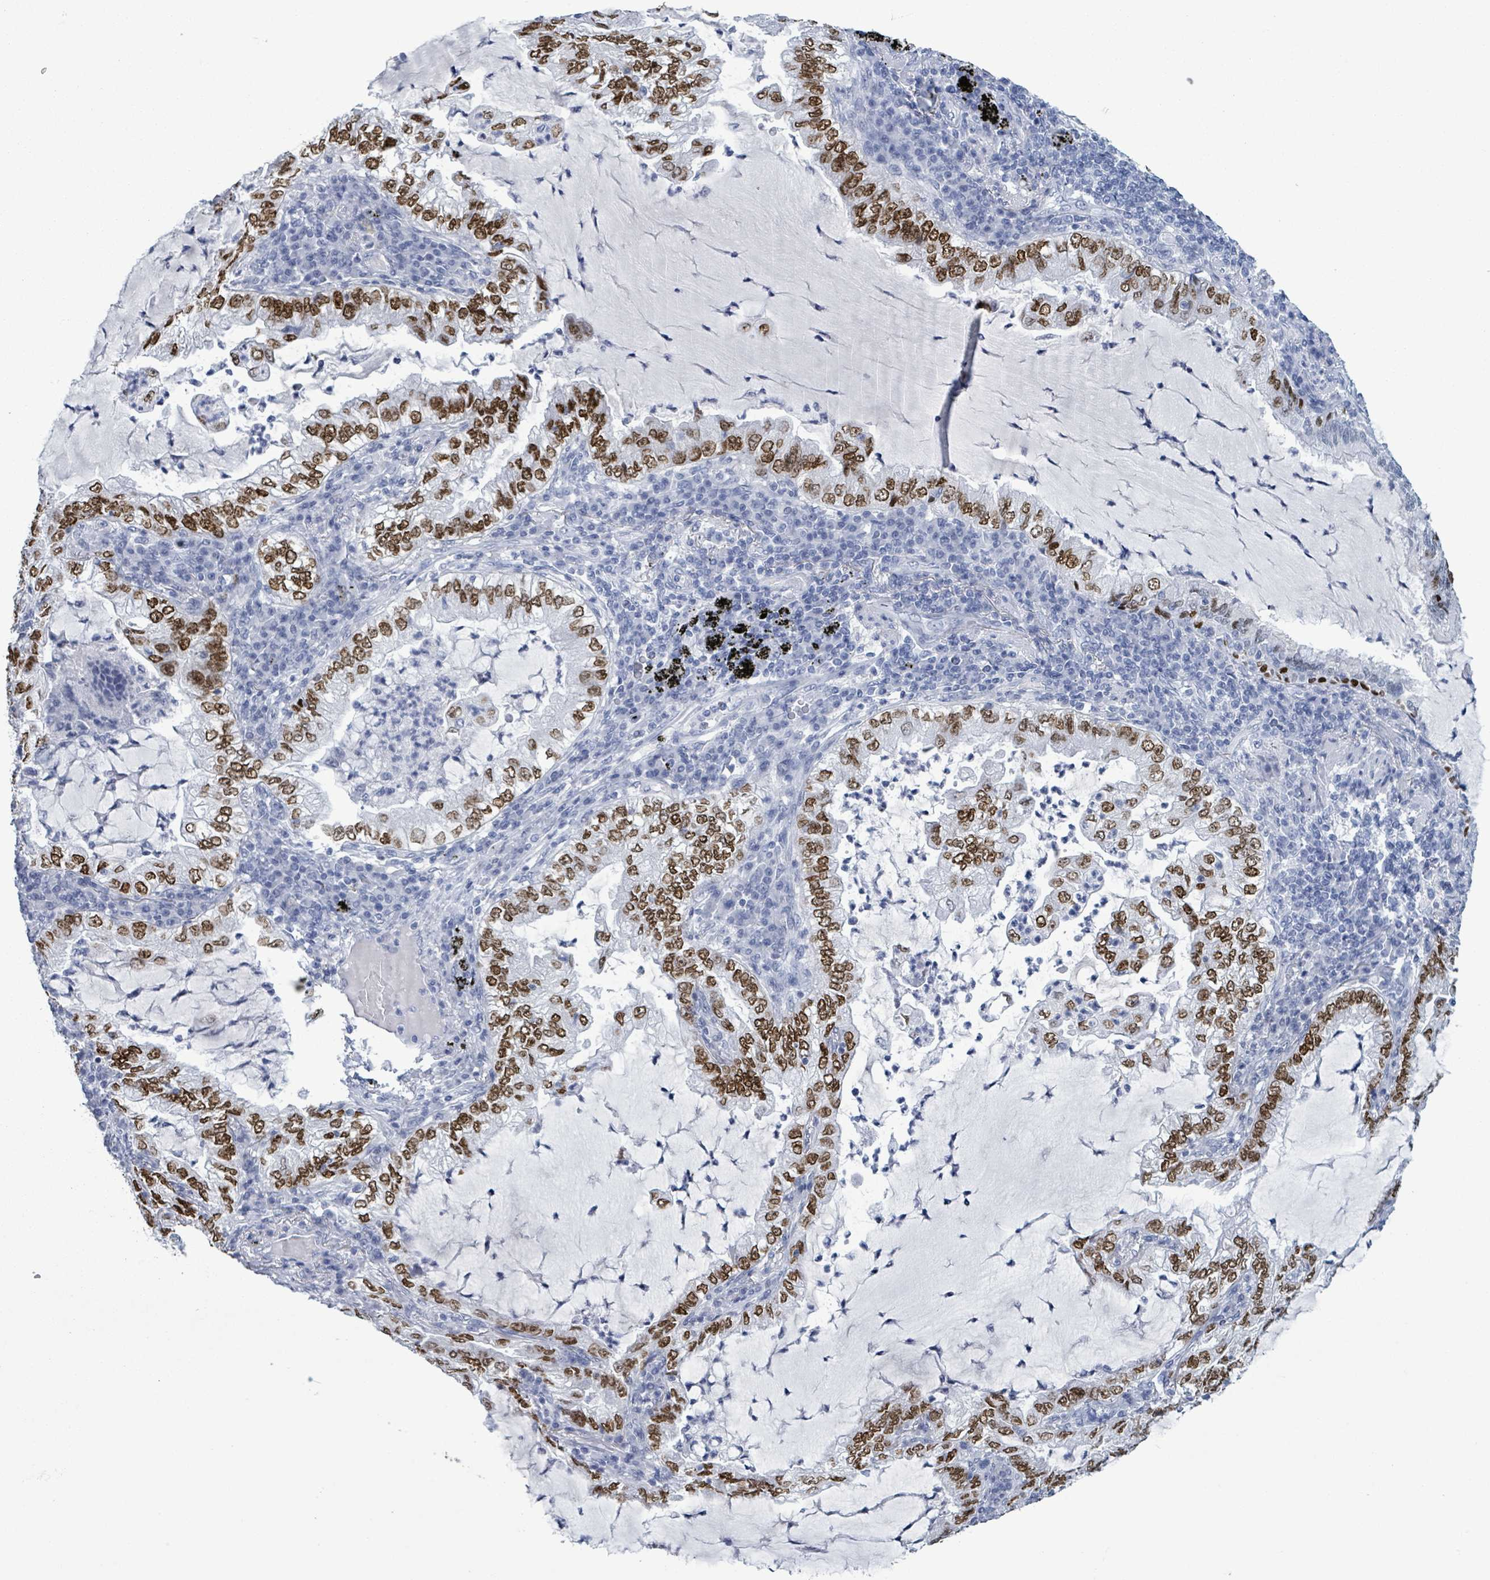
{"staining": {"intensity": "strong", "quantity": ">75%", "location": "nuclear"}, "tissue": "lung cancer", "cell_type": "Tumor cells", "image_type": "cancer", "snomed": [{"axis": "morphology", "description": "Adenocarcinoma, NOS"}, {"axis": "topography", "description": "Lung"}], "caption": "DAB immunohistochemical staining of human lung cancer (adenocarcinoma) displays strong nuclear protein staining in about >75% of tumor cells.", "gene": "NKX2-1", "patient": {"sex": "female", "age": 73}}